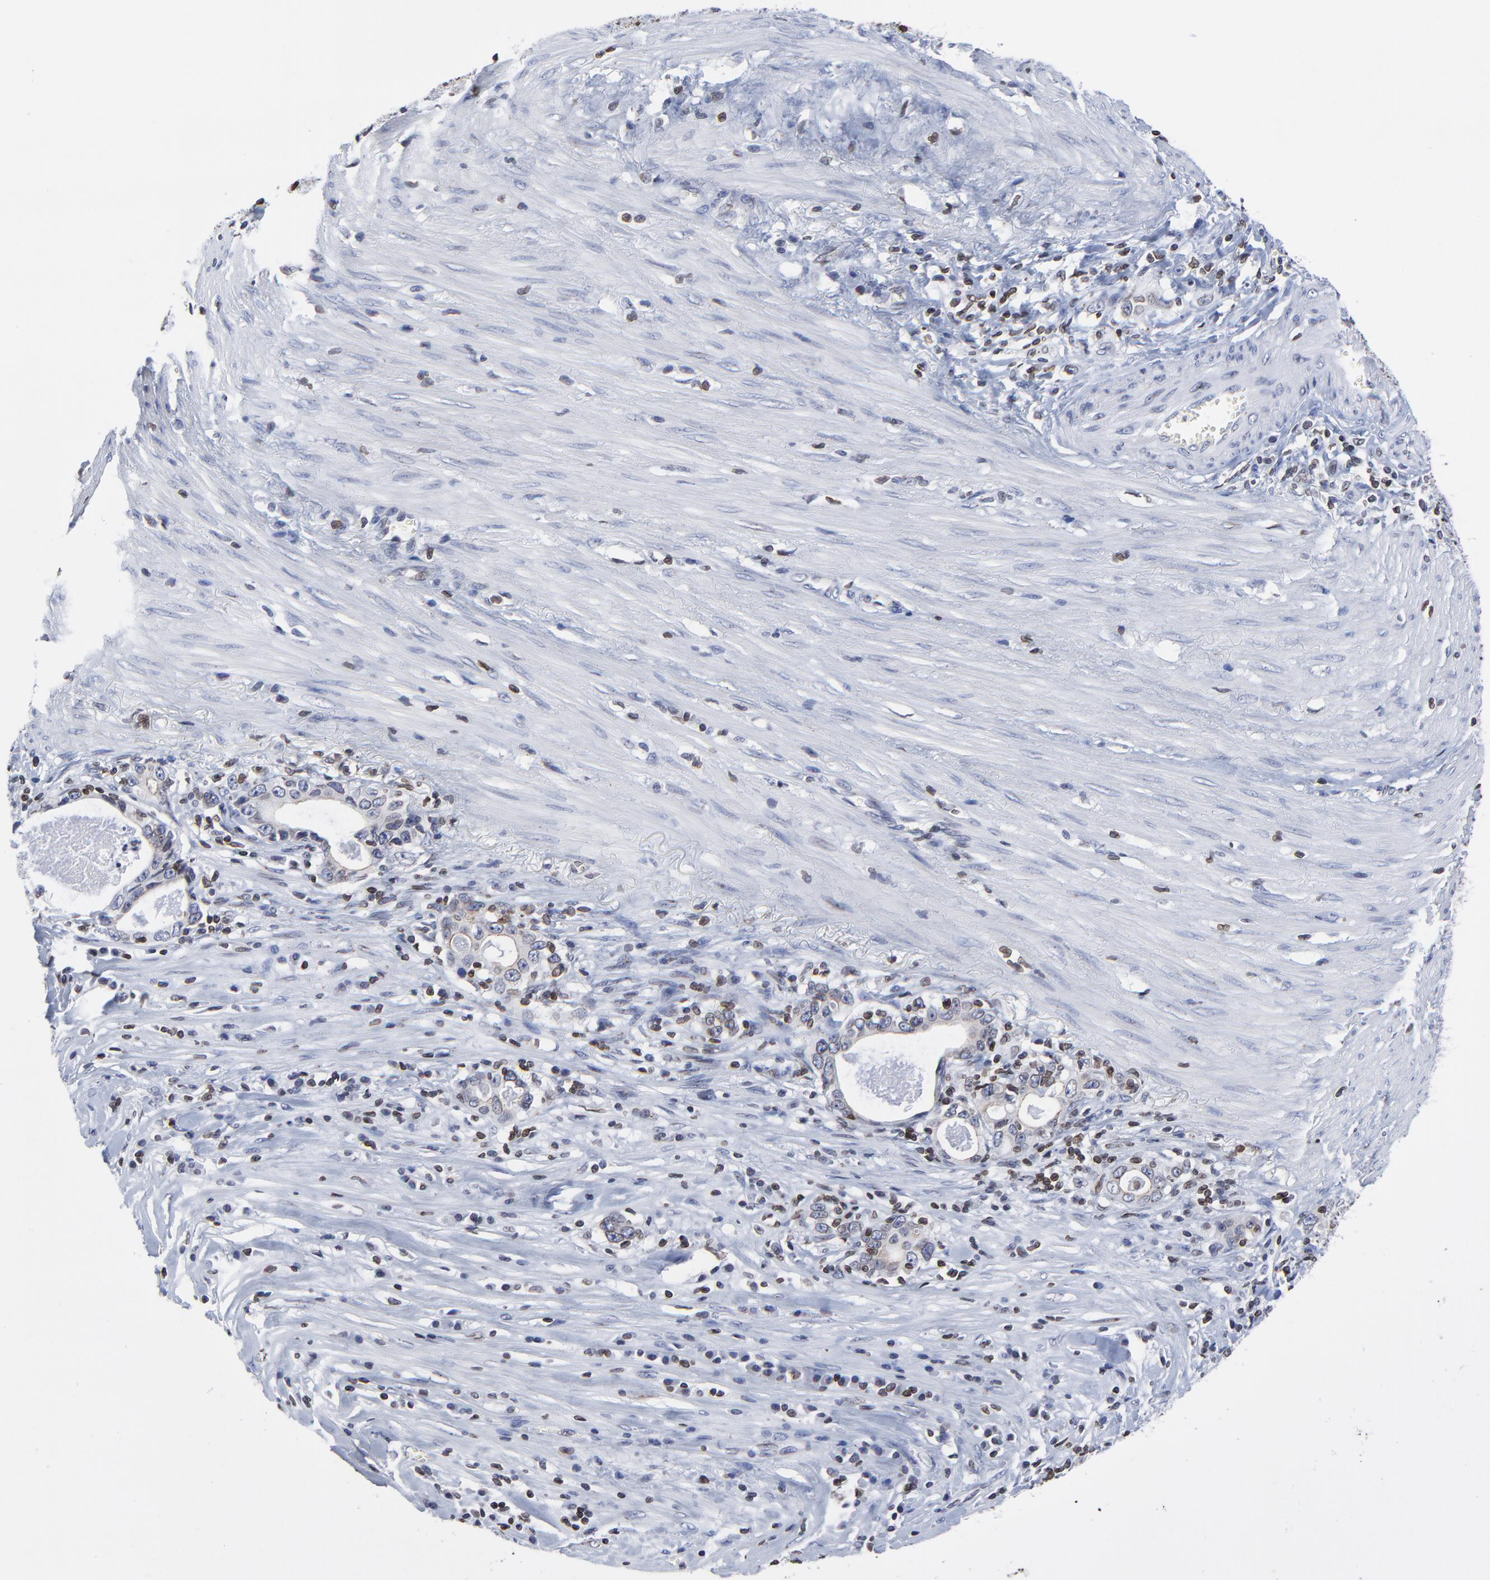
{"staining": {"intensity": "moderate", "quantity": ">75%", "location": "cytoplasmic/membranous,nuclear"}, "tissue": "stomach cancer", "cell_type": "Tumor cells", "image_type": "cancer", "snomed": [{"axis": "morphology", "description": "Adenocarcinoma, NOS"}, {"axis": "topography", "description": "Stomach, lower"}], "caption": "IHC image of neoplastic tissue: human stomach cancer stained using immunohistochemistry (IHC) demonstrates medium levels of moderate protein expression localized specifically in the cytoplasmic/membranous and nuclear of tumor cells, appearing as a cytoplasmic/membranous and nuclear brown color.", "gene": "THAP7", "patient": {"sex": "female", "age": 72}}